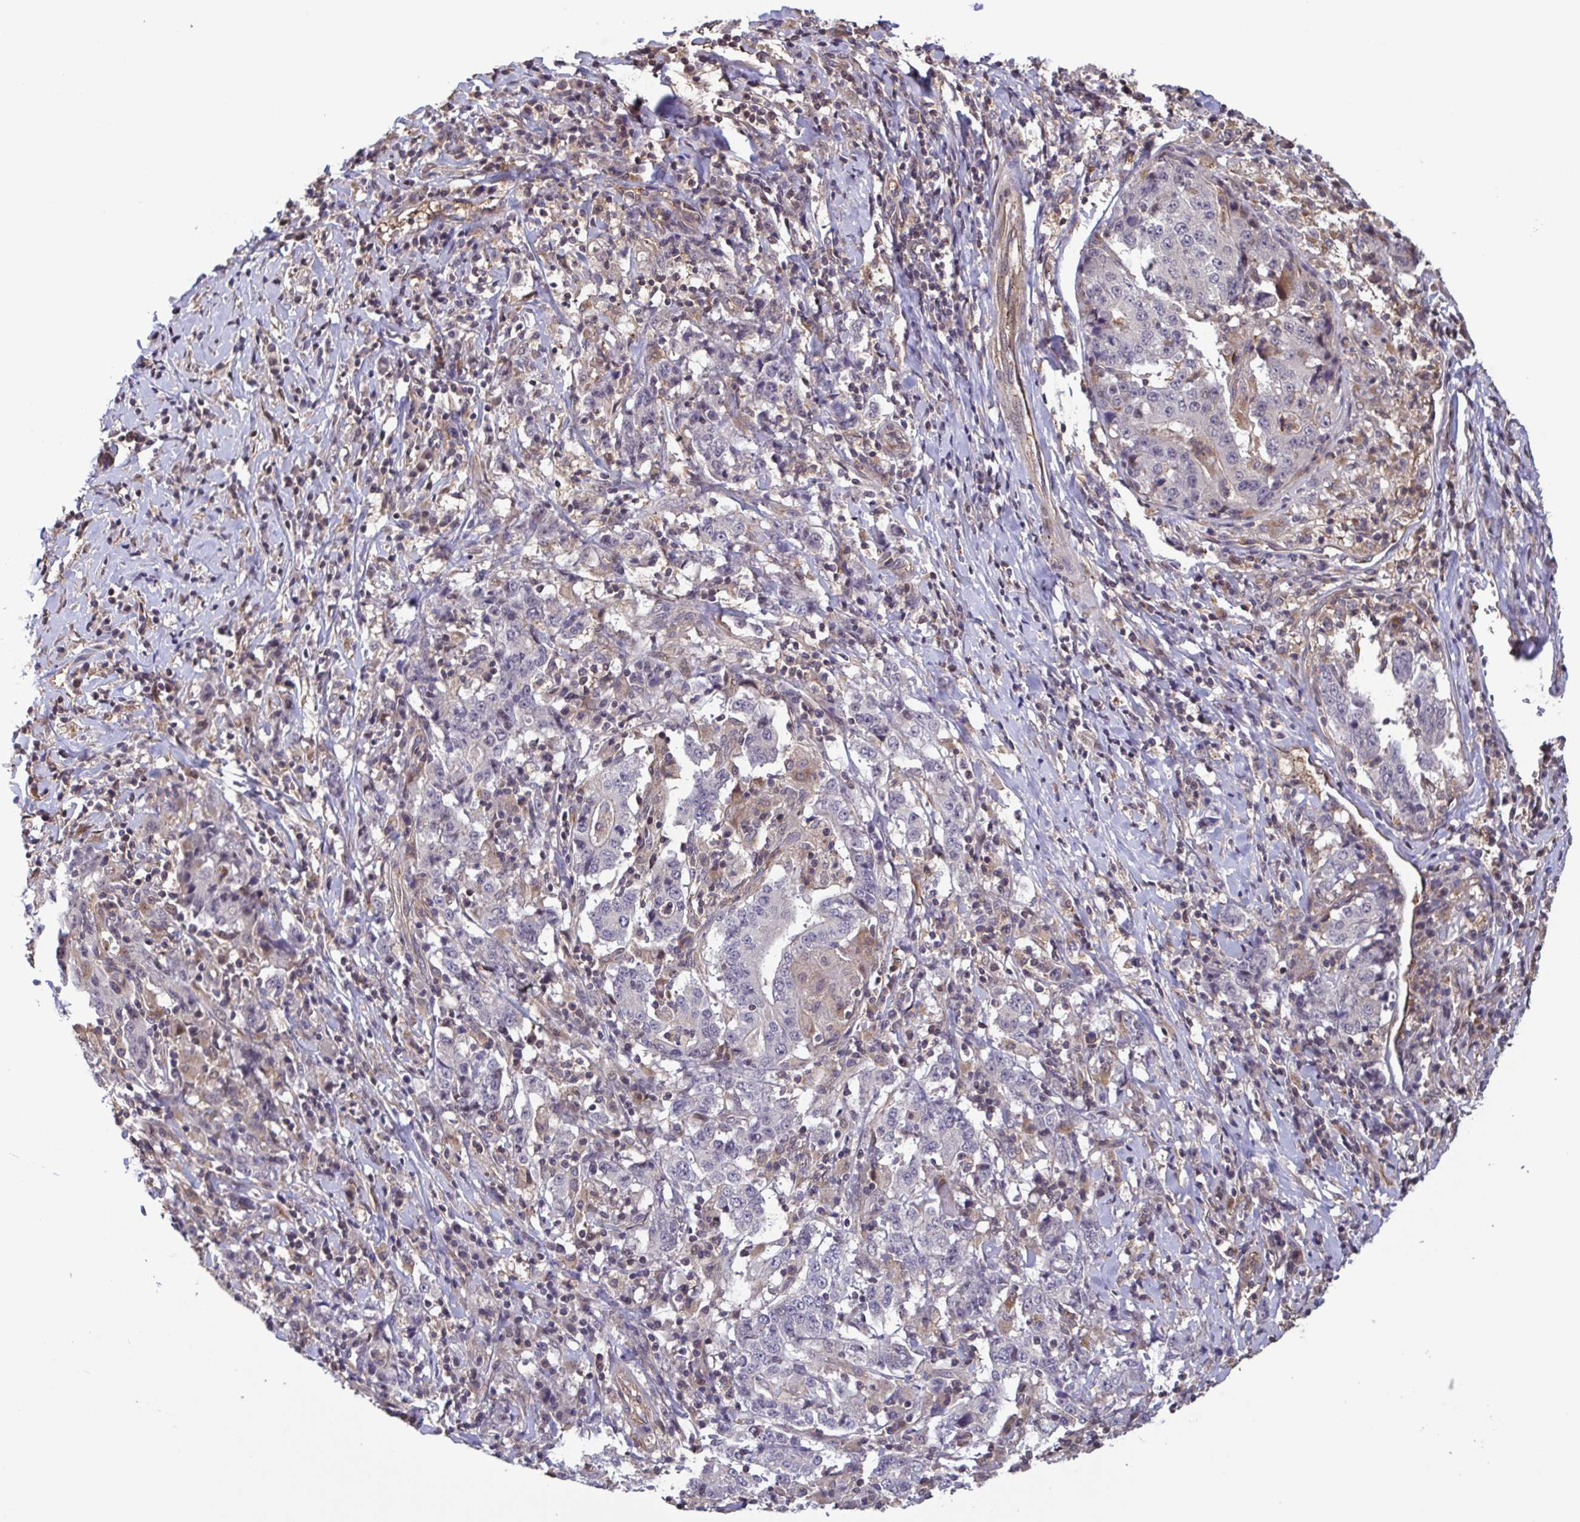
{"staining": {"intensity": "negative", "quantity": "none", "location": "none"}, "tissue": "stomach cancer", "cell_type": "Tumor cells", "image_type": "cancer", "snomed": [{"axis": "morphology", "description": "Normal tissue, NOS"}, {"axis": "morphology", "description": "Adenocarcinoma, NOS"}, {"axis": "topography", "description": "Stomach, upper"}, {"axis": "topography", "description": "Stomach"}], "caption": "Tumor cells show no significant protein staining in adenocarcinoma (stomach). (Brightfield microscopy of DAB (3,3'-diaminobenzidine) IHC at high magnification).", "gene": "ZNF200", "patient": {"sex": "male", "age": 59}}